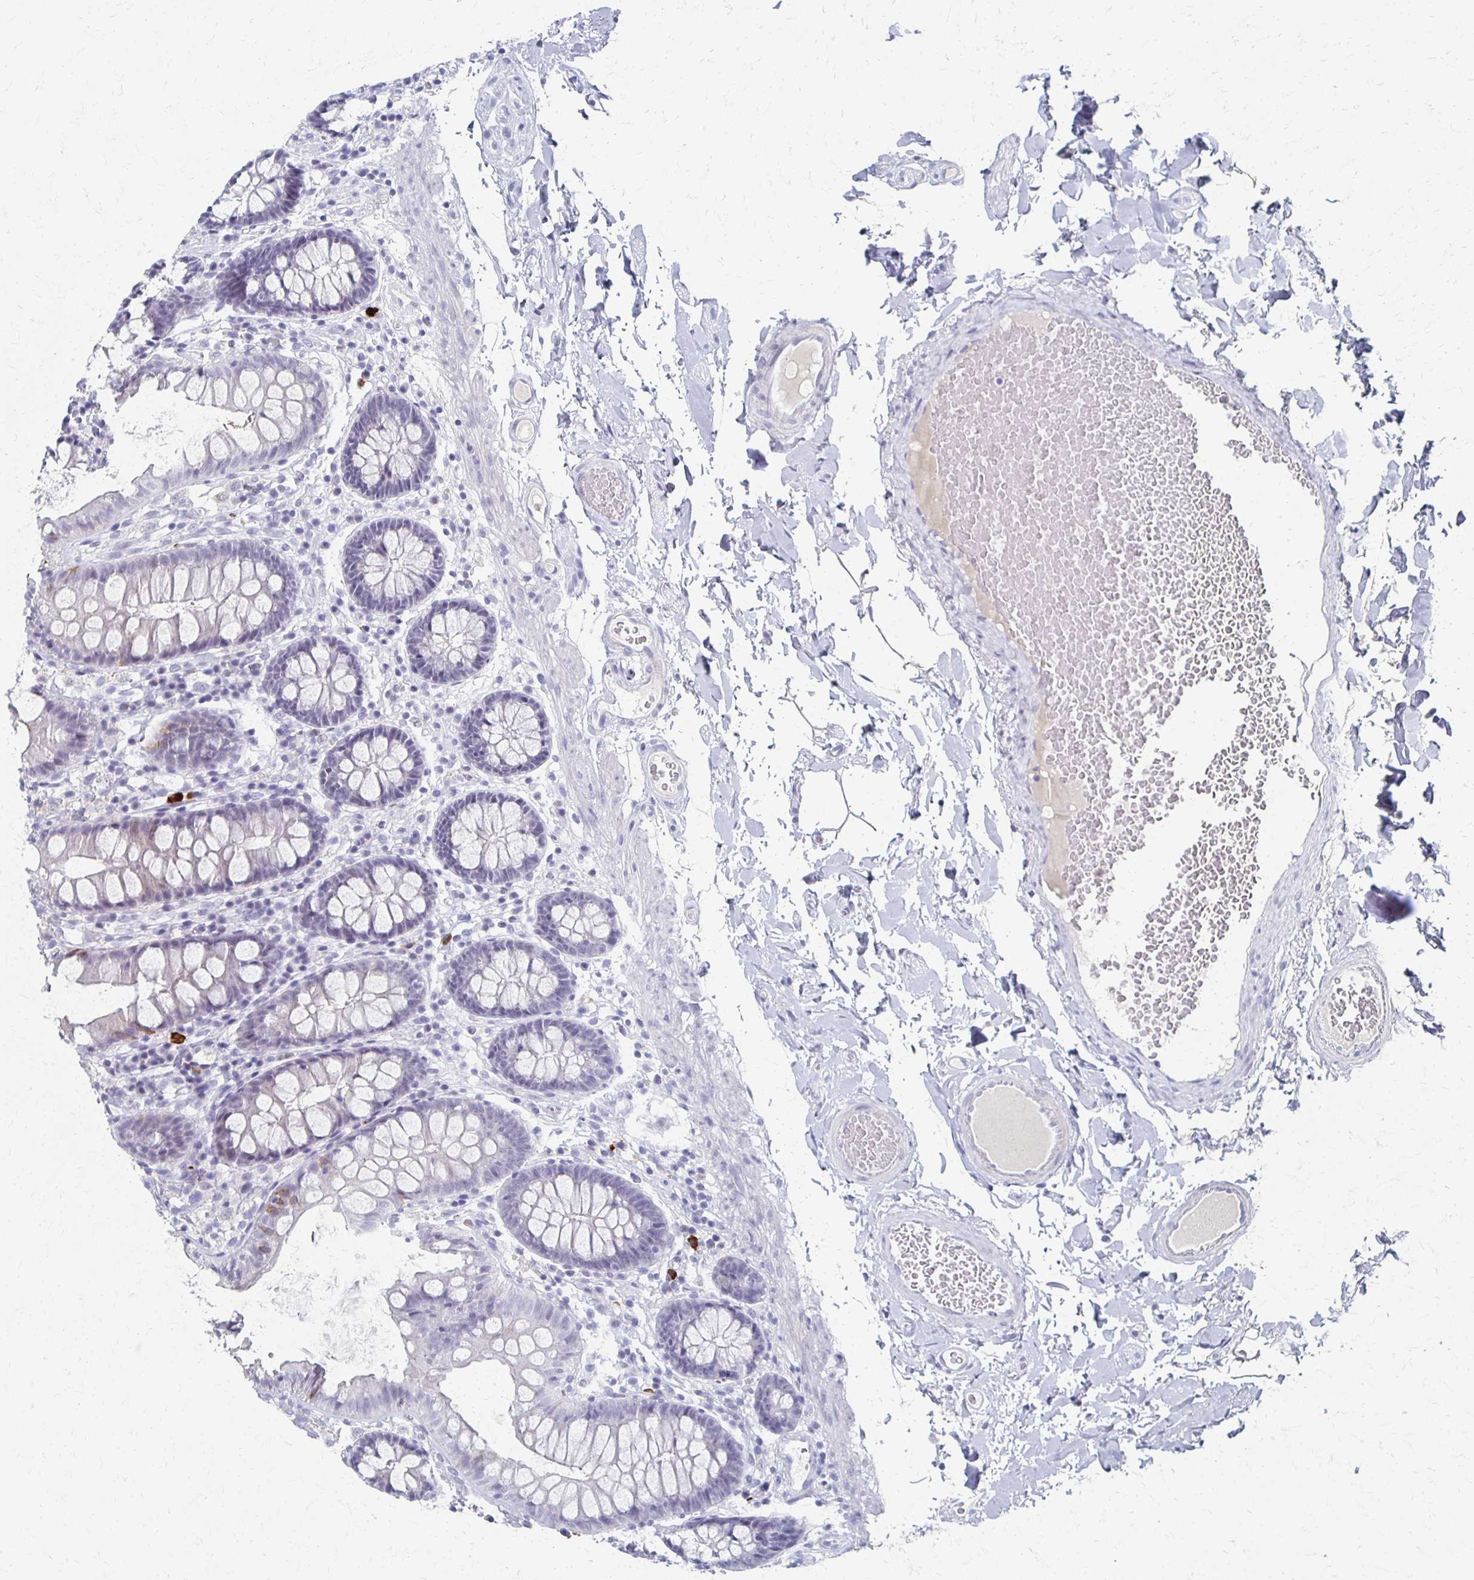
{"staining": {"intensity": "negative", "quantity": "none", "location": "none"}, "tissue": "colon", "cell_type": "Endothelial cells", "image_type": "normal", "snomed": [{"axis": "morphology", "description": "Normal tissue, NOS"}, {"axis": "topography", "description": "Colon"}], "caption": "A high-resolution photomicrograph shows immunohistochemistry (IHC) staining of benign colon, which exhibits no significant staining in endothelial cells.", "gene": "CXCR2", "patient": {"sex": "male", "age": 84}}